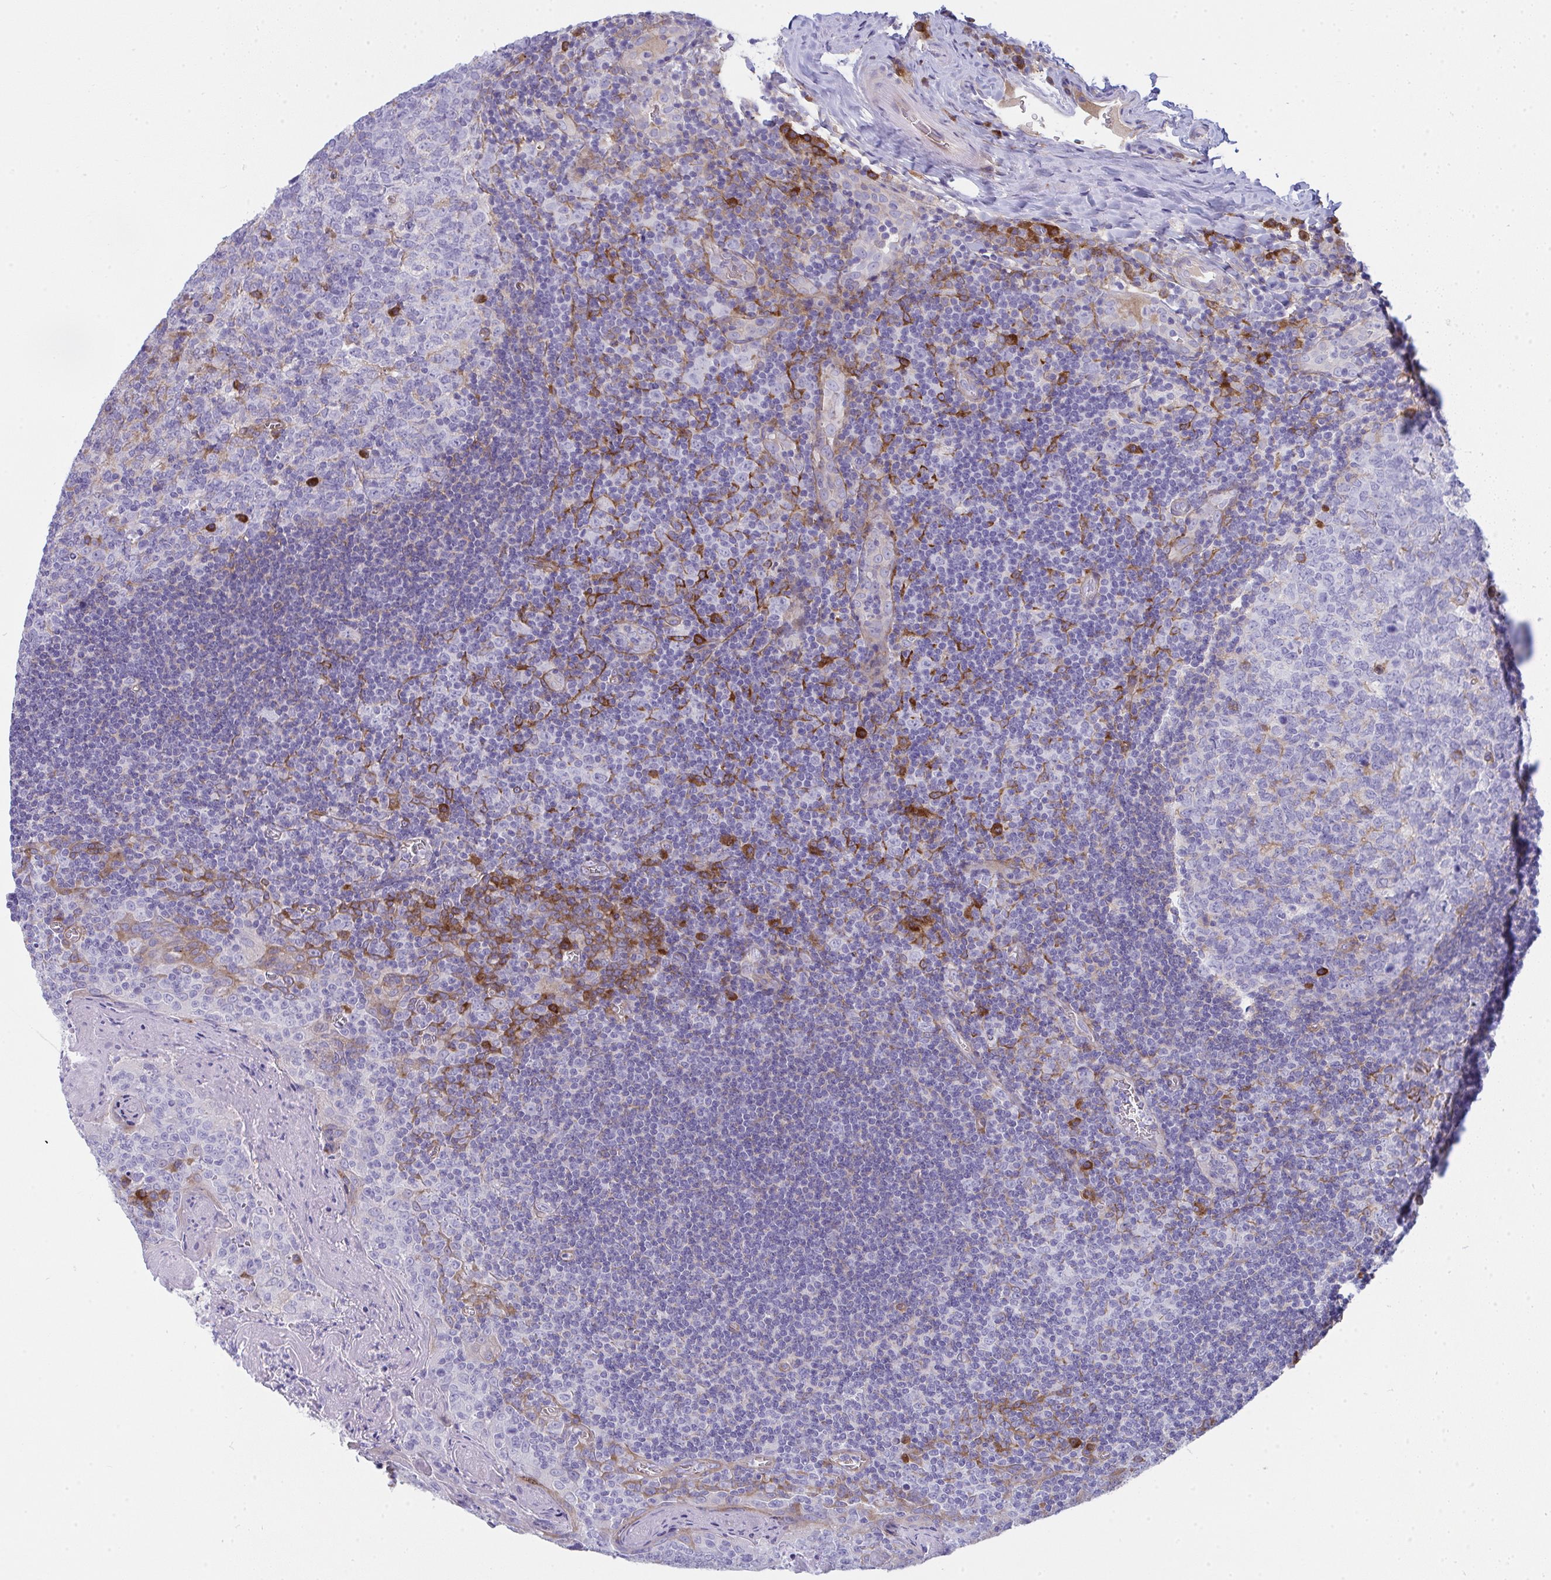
{"staining": {"intensity": "strong", "quantity": "<25%", "location": "cytoplasmic/membranous"}, "tissue": "tonsil", "cell_type": "Germinal center cells", "image_type": "normal", "snomed": [{"axis": "morphology", "description": "Normal tissue, NOS"}, {"axis": "morphology", "description": "Inflammation, NOS"}, {"axis": "topography", "description": "Tonsil"}], "caption": "Germinal center cells demonstrate medium levels of strong cytoplasmic/membranous positivity in approximately <25% of cells in benign tonsil.", "gene": "GAB1", "patient": {"sex": "female", "age": 31}}